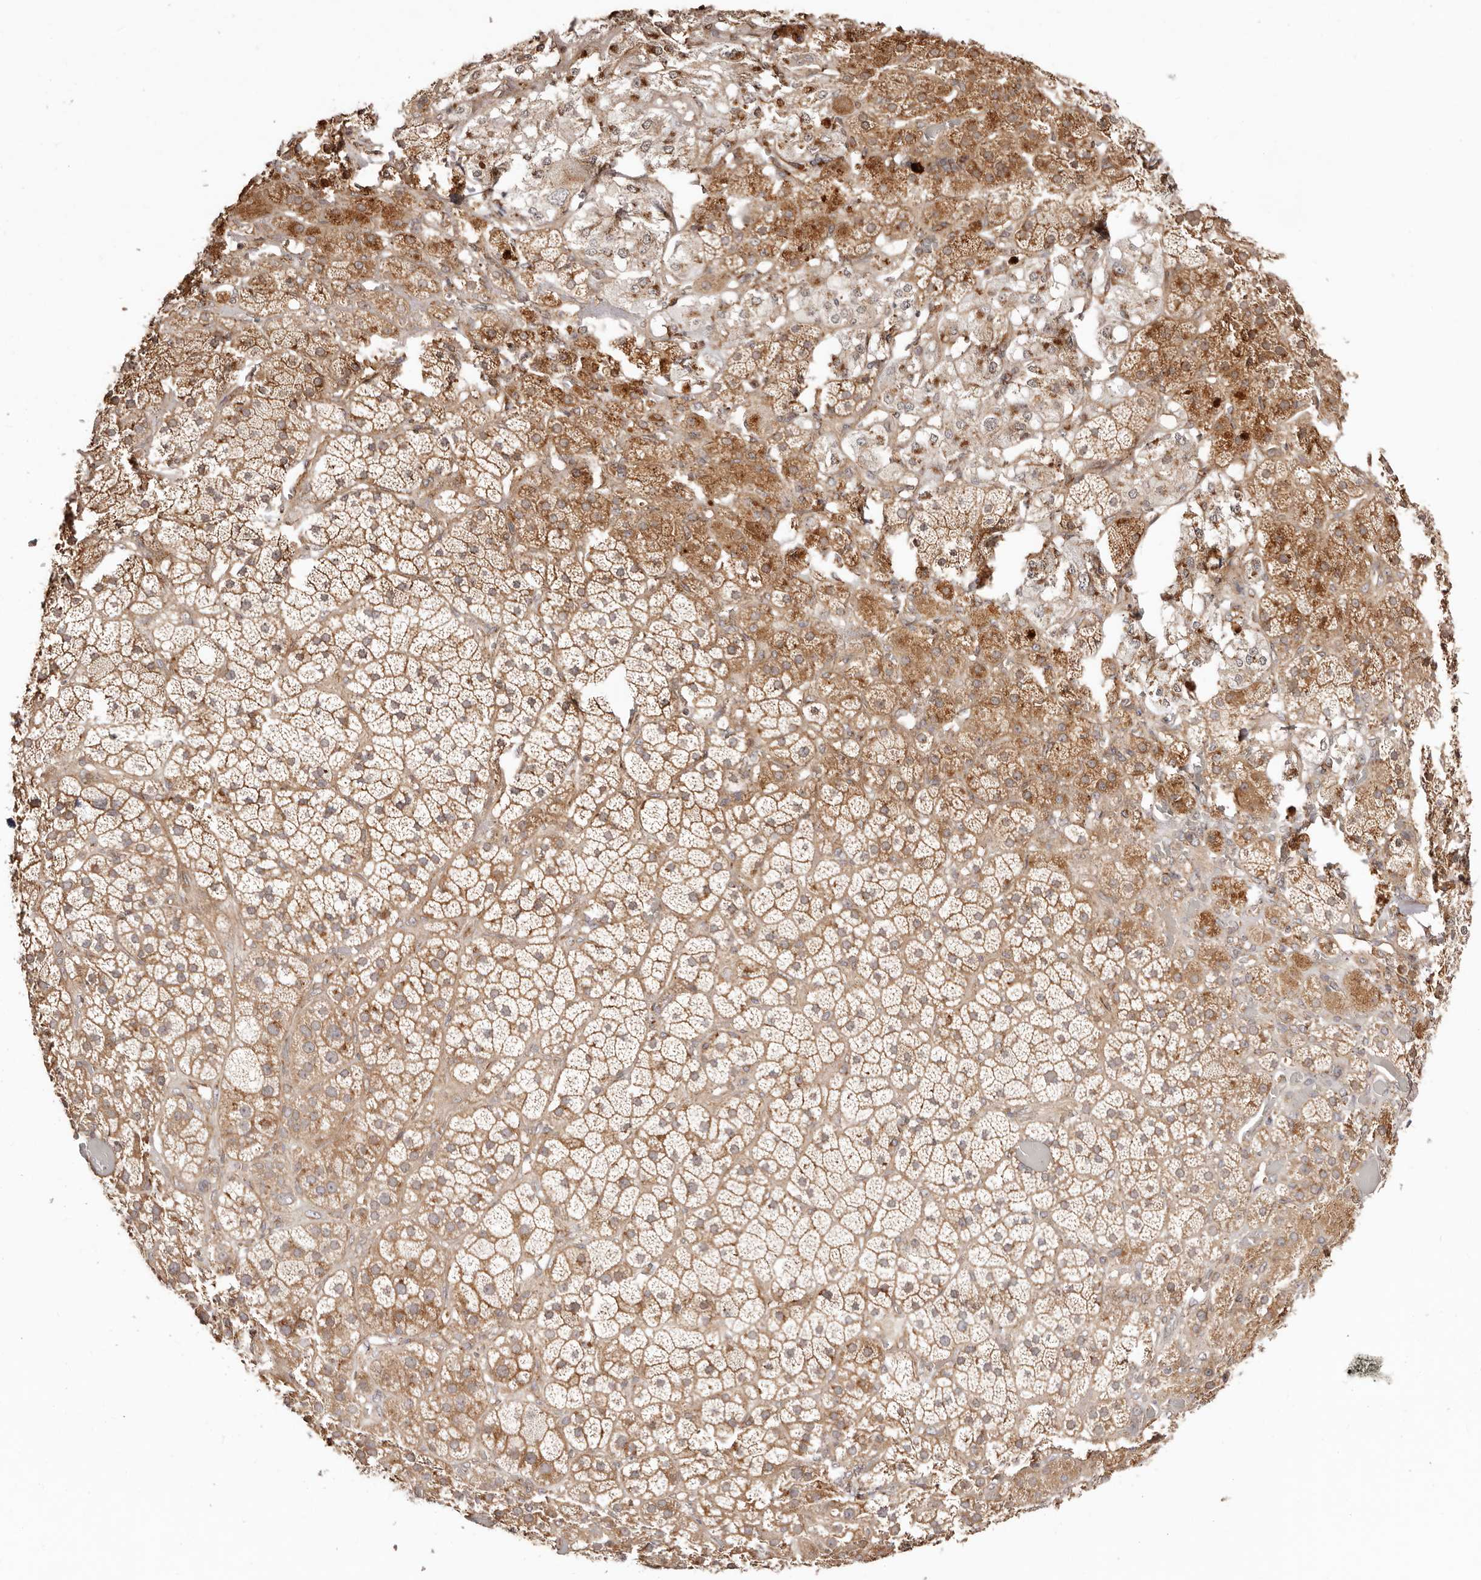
{"staining": {"intensity": "moderate", "quantity": ">75%", "location": "cytoplasmic/membranous"}, "tissue": "adrenal gland", "cell_type": "Glandular cells", "image_type": "normal", "snomed": [{"axis": "morphology", "description": "Normal tissue, NOS"}, {"axis": "topography", "description": "Adrenal gland"}], "caption": "Adrenal gland stained with DAB (3,3'-diaminobenzidine) immunohistochemistry (IHC) exhibits medium levels of moderate cytoplasmic/membranous staining in about >75% of glandular cells. (DAB IHC, brown staining for protein, blue staining for nuclei).", "gene": "MAPK1", "patient": {"sex": "male", "age": 57}}